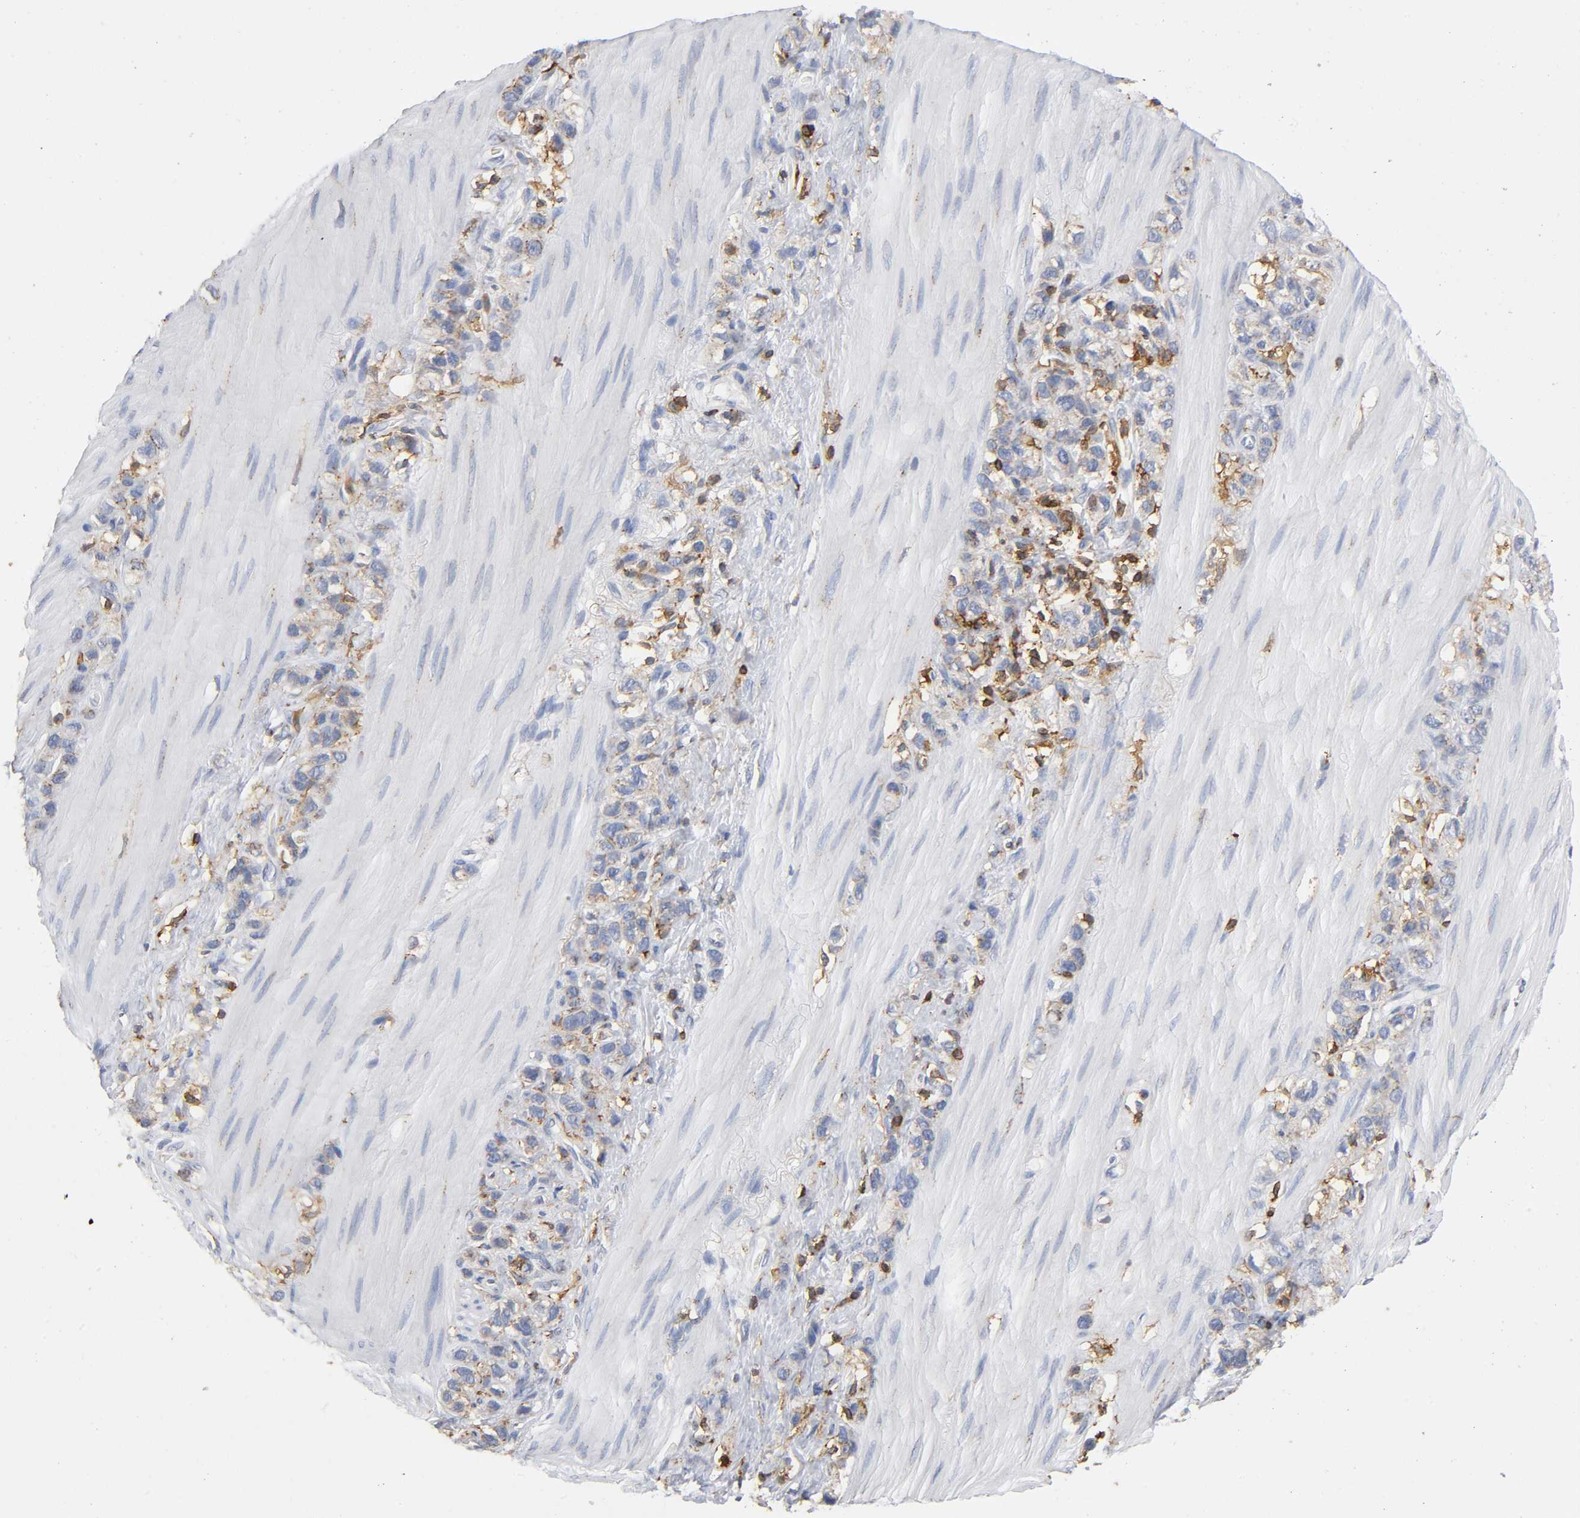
{"staining": {"intensity": "moderate", "quantity": "25%-75%", "location": "cytoplasmic/membranous"}, "tissue": "stomach cancer", "cell_type": "Tumor cells", "image_type": "cancer", "snomed": [{"axis": "morphology", "description": "Normal tissue, NOS"}, {"axis": "morphology", "description": "Adenocarcinoma, NOS"}, {"axis": "morphology", "description": "Adenocarcinoma, High grade"}, {"axis": "topography", "description": "Stomach, upper"}, {"axis": "topography", "description": "Stomach"}], "caption": "Stomach cancer (adenocarcinoma) was stained to show a protein in brown. There is medium levels of moderate cytoplasmic/membranous staining in about 25%-75% of tumor cells. (brown staining indicates protein expression, while blue staining denotes nuclei).", "gene": "CAPN10", "patient": {"sex": "female", "age": 65}}